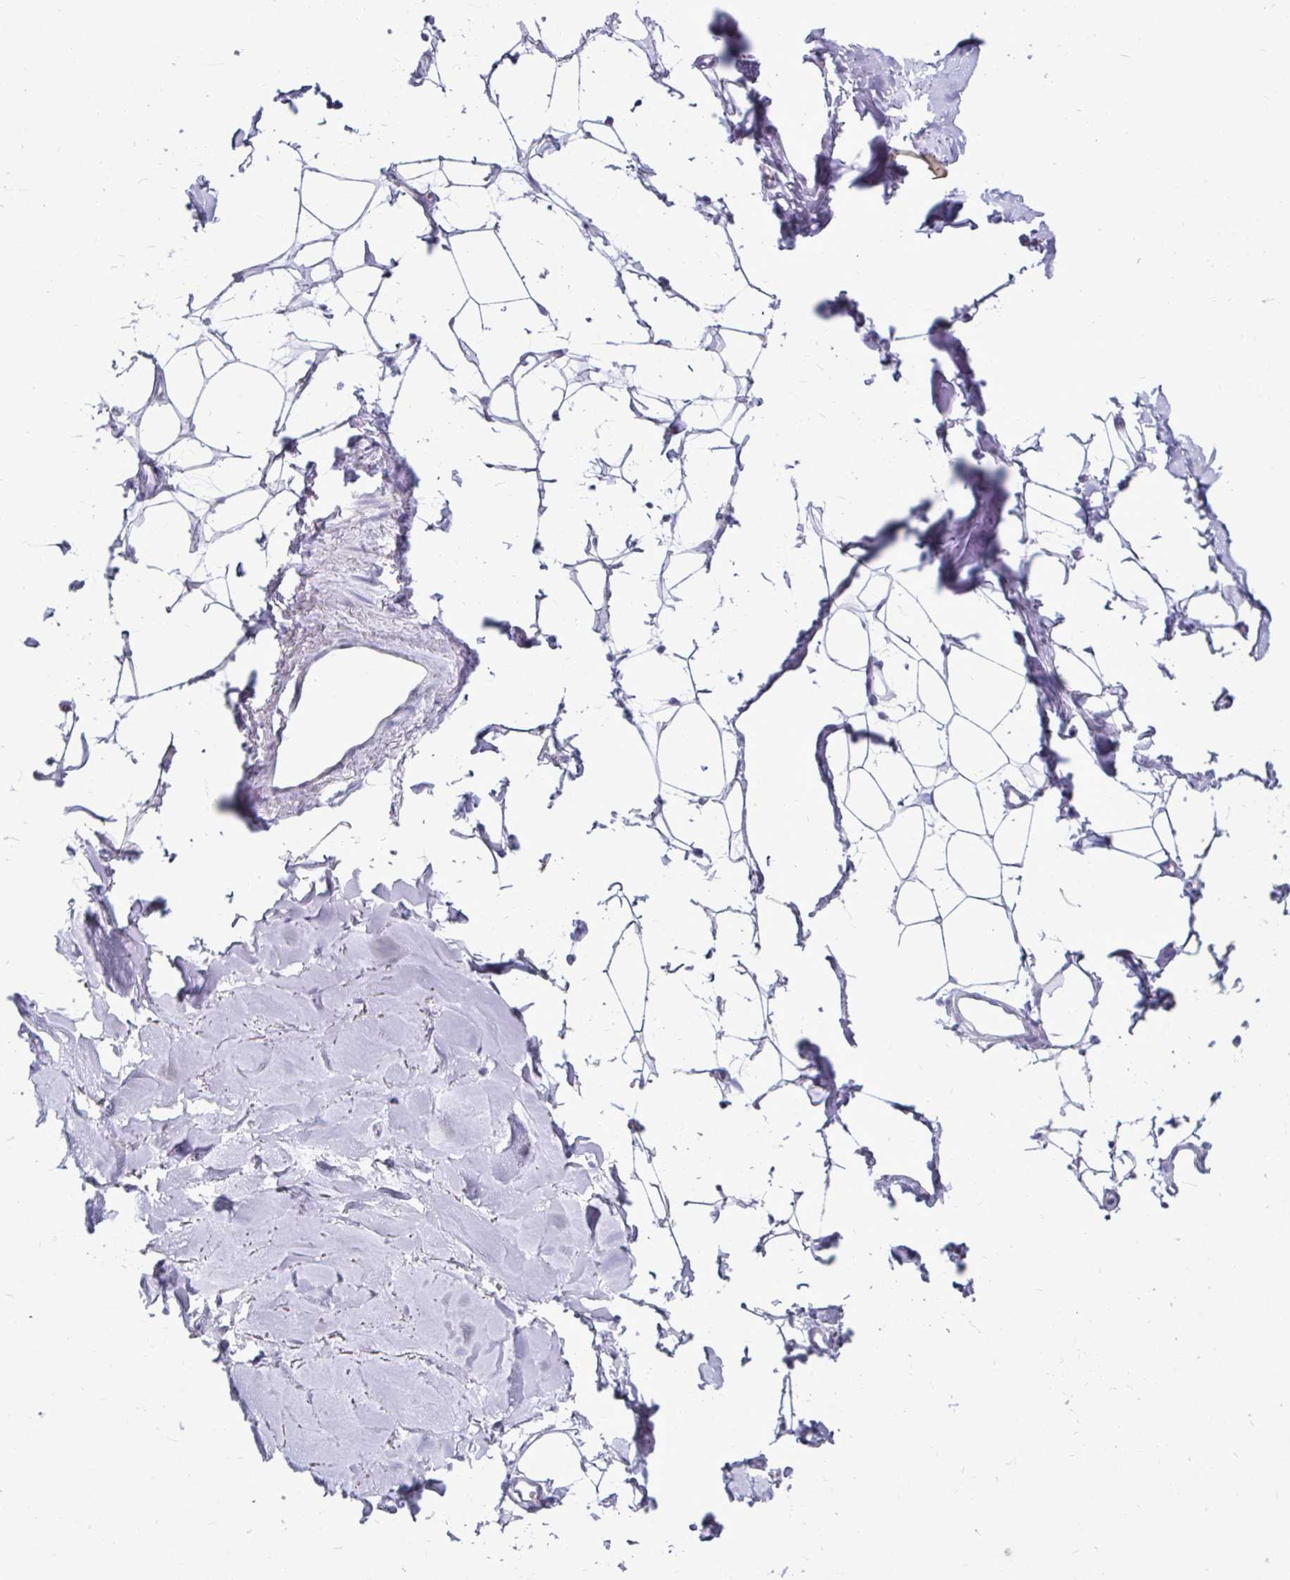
{"staining": {"intensity": "negative", "quantity": "none", "location": "none"}, "tissue": "adipose tissue", "cell_type": "Adipocytes", "image_type": "normal", "snomed": [{"axis": "morphology", "description": "Normal tissue, NOS"}, {"axis": "topography", "description": "Cartilage tissue"}, {"axis": "topography", "description": "Bronchus"}], "caption": "There is no significant positivity in adipocytes of adipose tissue. (Immunohistochemistry (ihc), brightfield microscopy, high magnification).", "gene": "CTSZ", "patient": {"sex": "female", "age": 79}}